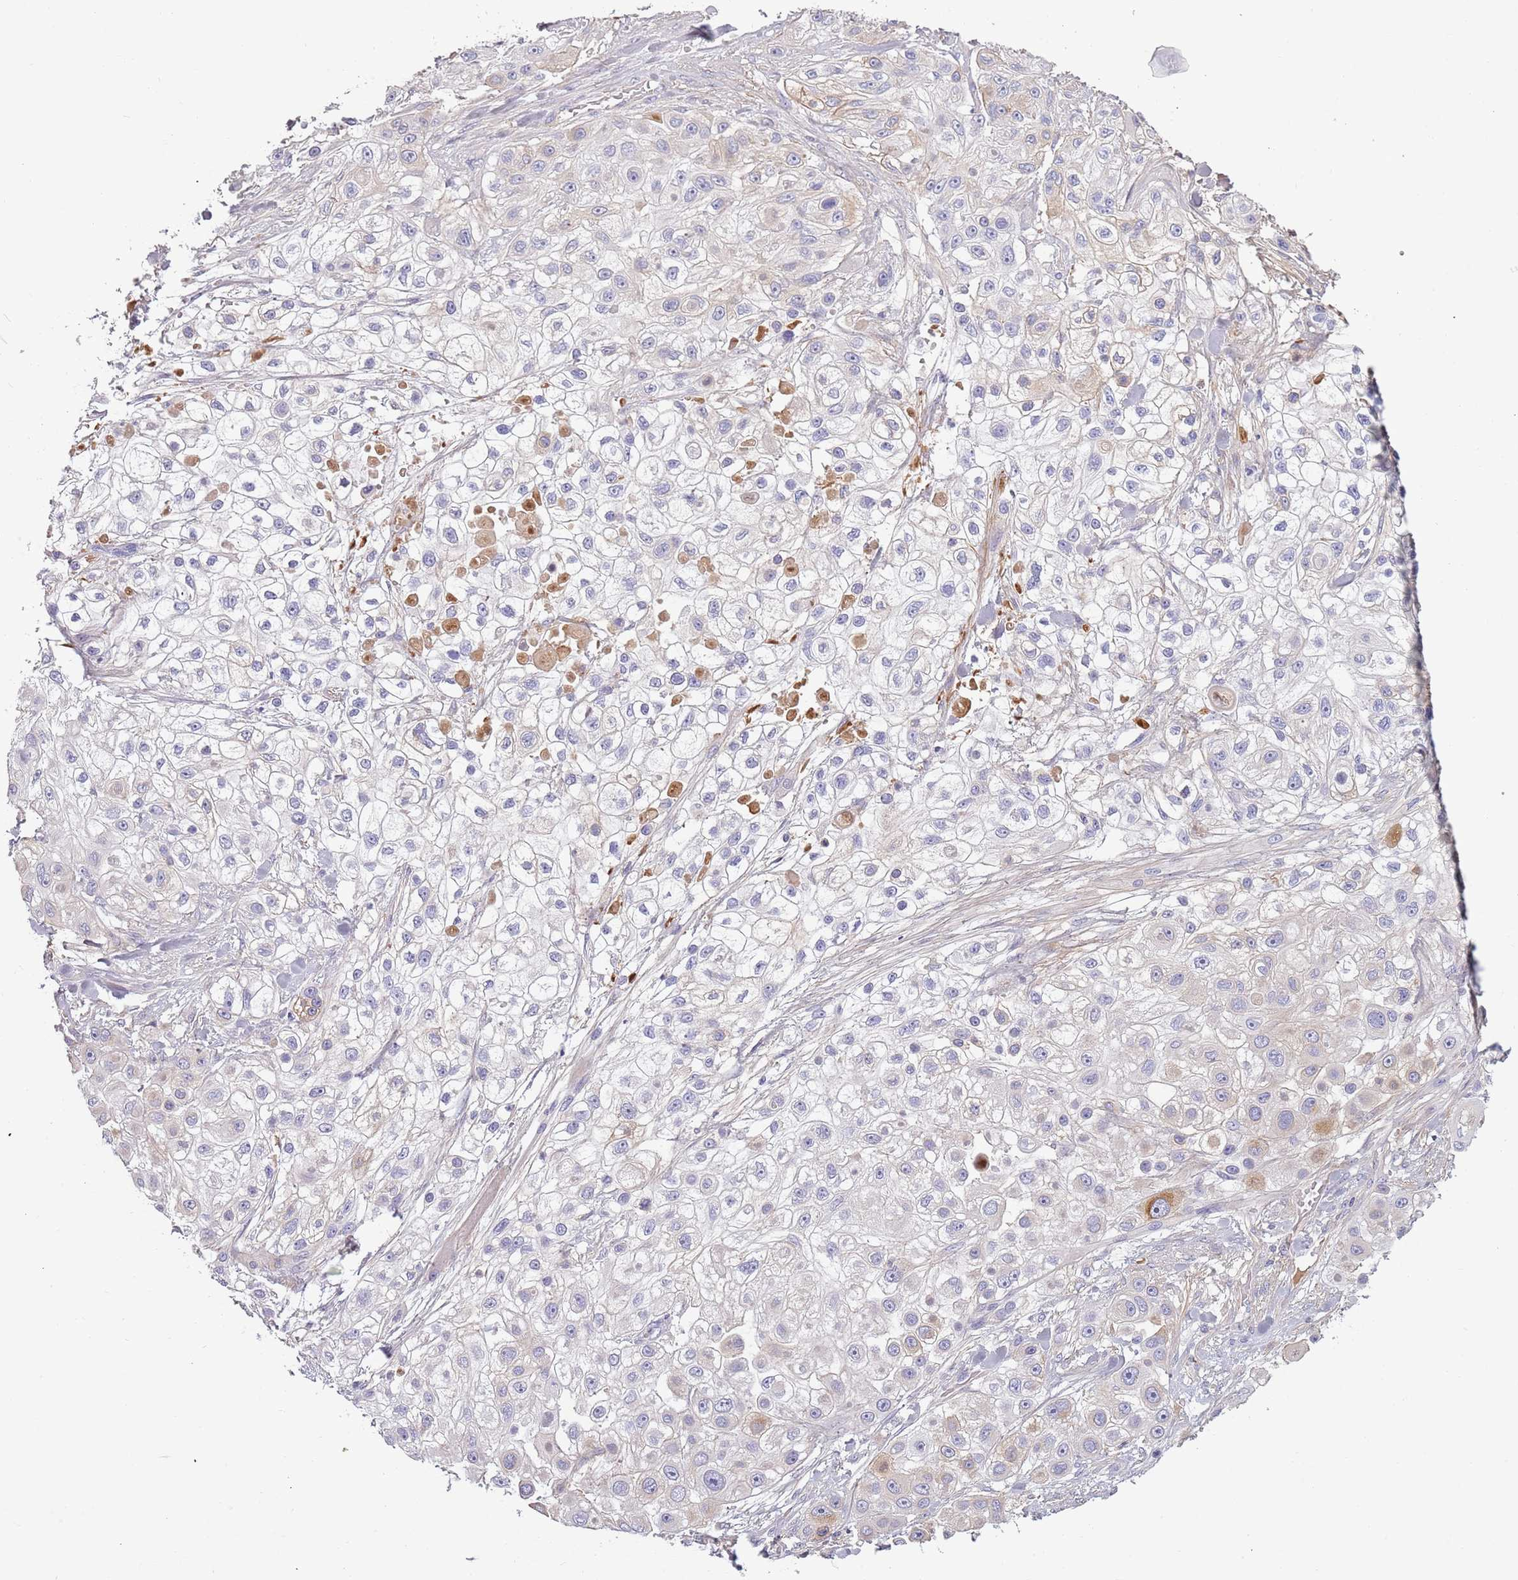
{"staining": {"intensity": "negative", "quantity": "none", "location": "none"}, "tissue": "skin cancer", "cell_type": "Tumor cells", "image_type": "cancer", "snomed": [{"axis": "morphology", "description": "Squamous cell carcinoma, NOS"}, {"axis": "topography", "description": "Skin"}], "caption": "Immunohistochemistry (IHC) histopathology image of neoplastic tissue: human skin cancer (squamous cell carcinoma) stained with DAB displays no significant protein positivity in tumor cells.", "gene": "TNFRSF6B", "patient": {"sex": "male", "age": 67}}